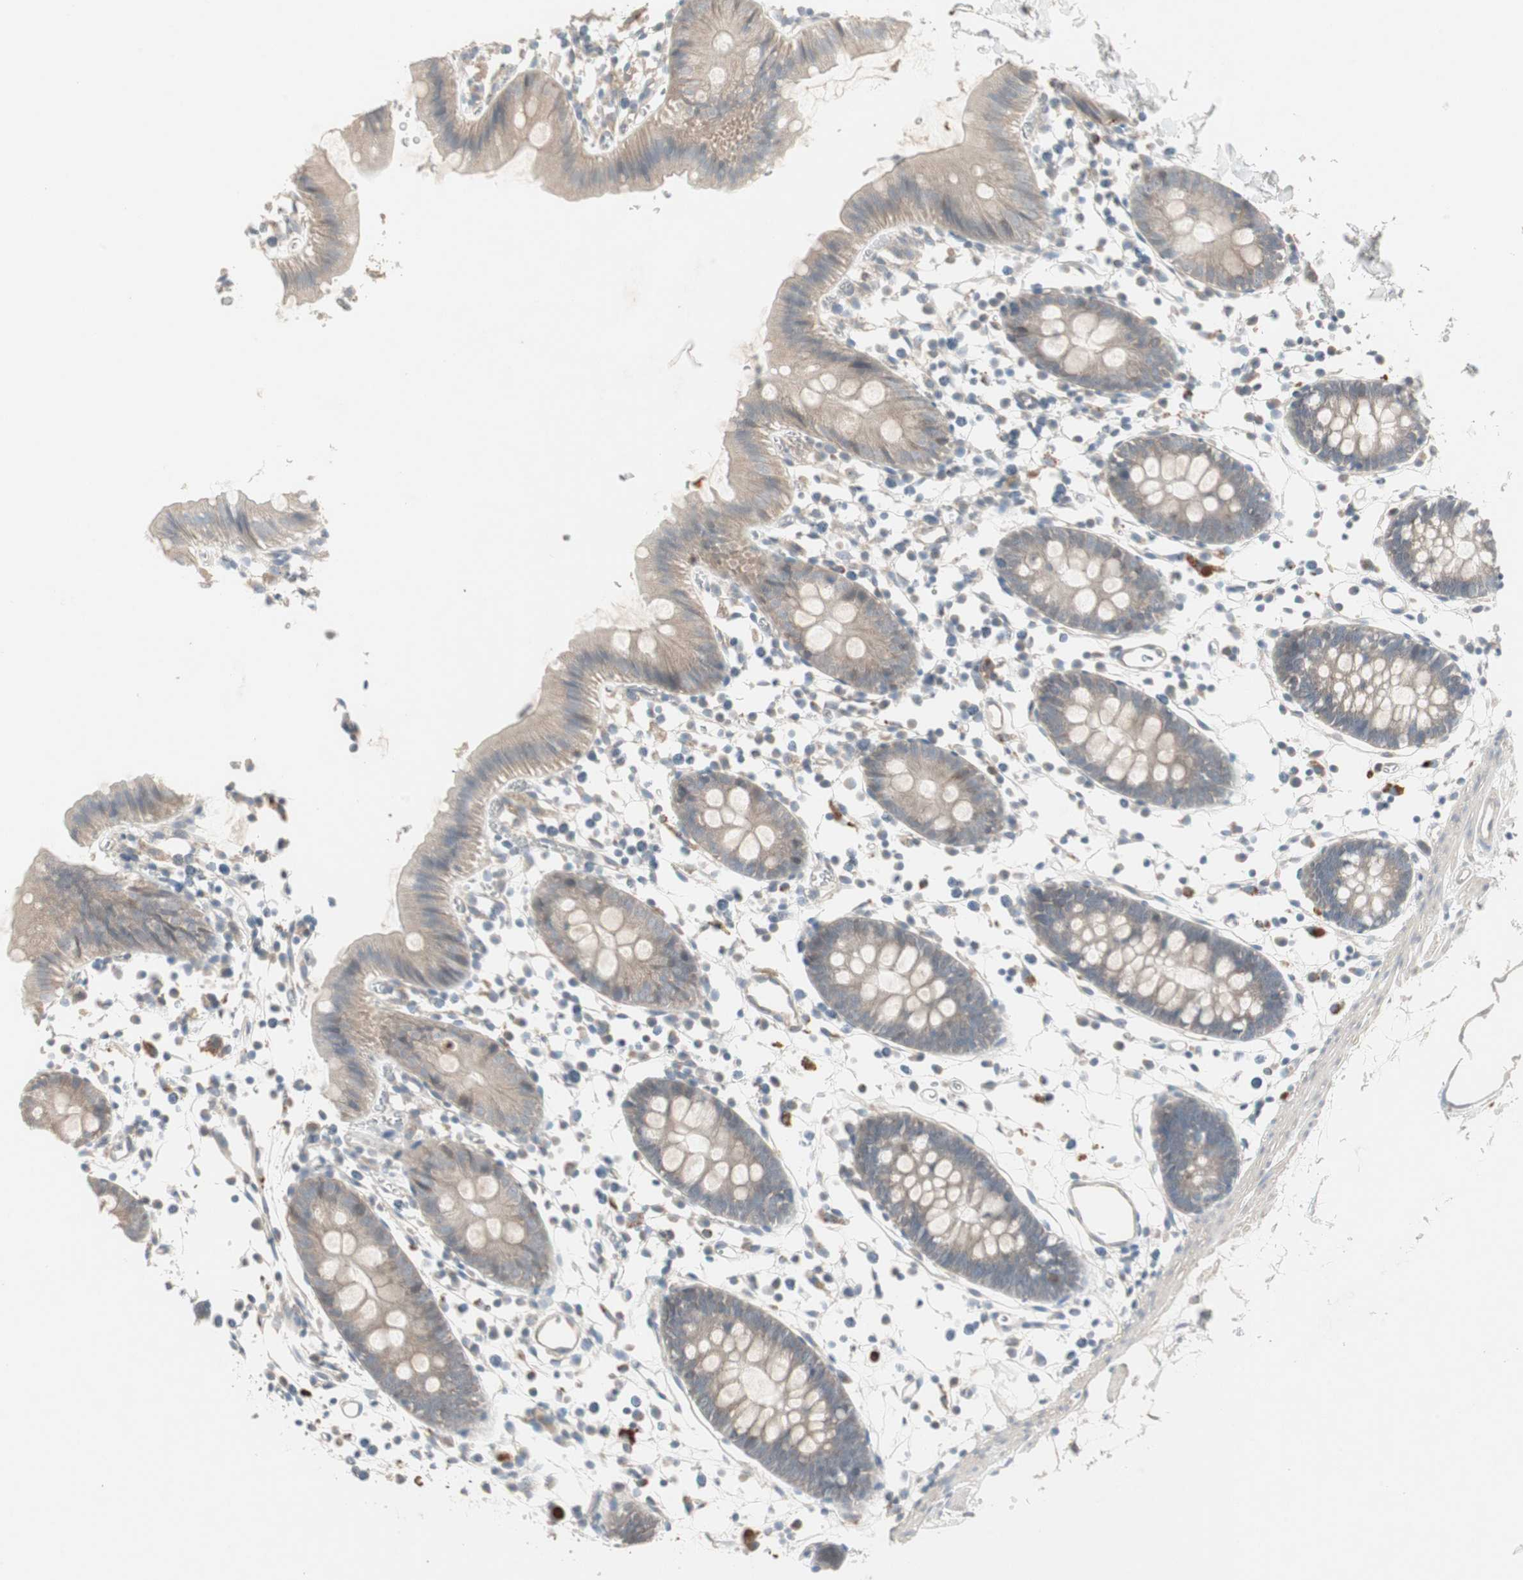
{"staining": {"intensity": "weak", "quantity": ">75%", "location": "cytoplasmic/membranous"}, "tissue": "colon", "cell_type": "Endothelial cells", "image_type": "normal", "snomed": [{"axis": "morphology", "description": "Normal tissue, NOS"}, {"axis": "topography", "description": "Colon"}], "caption": "Colon stained for a protein shows weak cytoplasmic/membranous positivity in endothelial cells. The staining was performed using DAB to visualize the protein expression in brown, while the nuclei were stained in blue with hematoxylin (Magnification: 20x).", "gene": "JMJD7", "patient": {"sex": "male", "age": 14}}